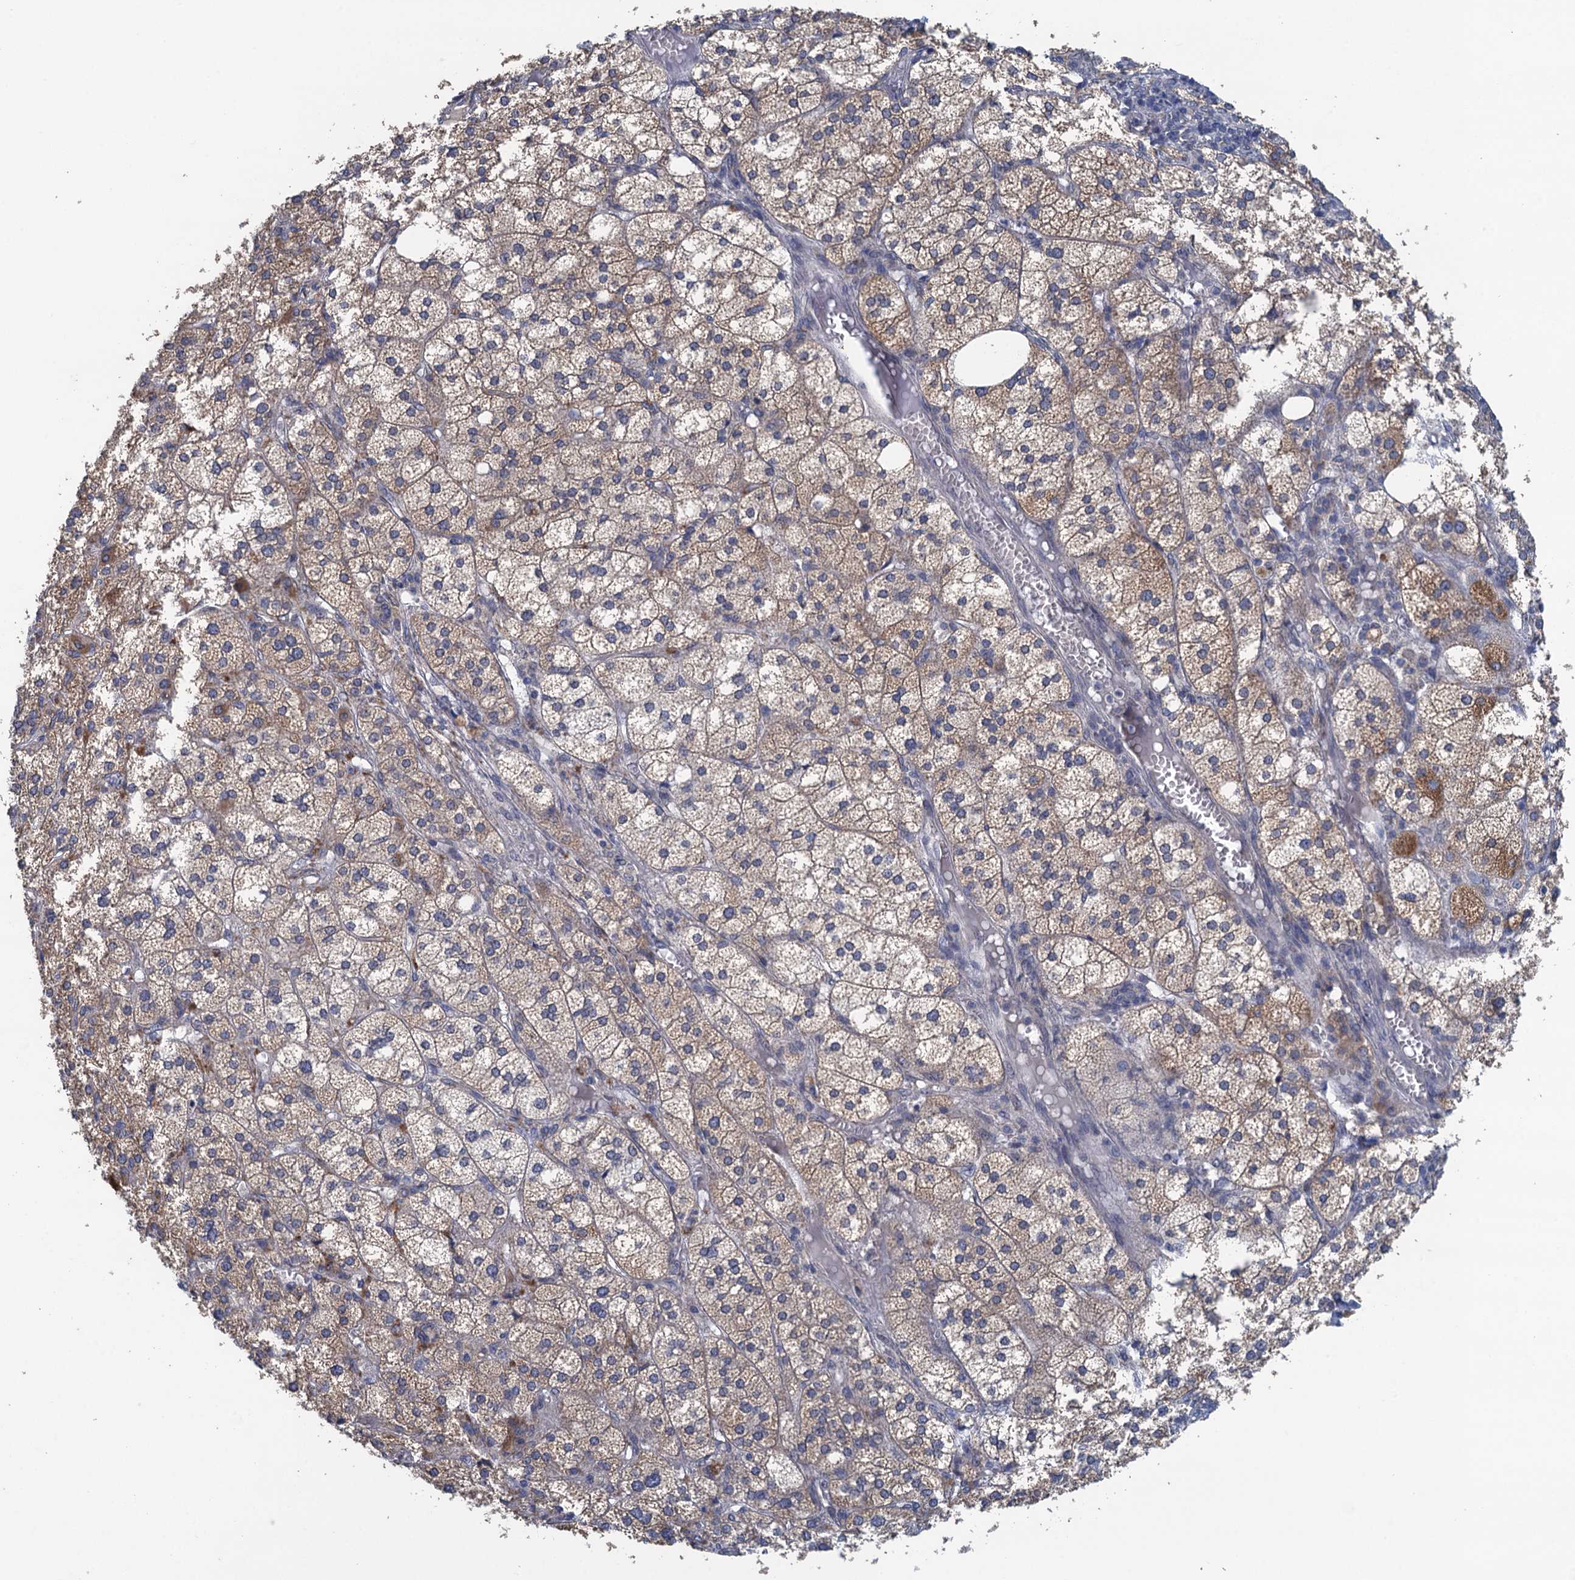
{"staining": {"intensity": "moderate", "quantity": "25%-75%", "location": "cytoplasmic/membranous"}, "tissue": "adrenal gland", "cell_type": "Glandular cells", "image_type": "normal", "snomed": [{"axis": "morphology", "description": "Normal tissue, NOS"}, {"axis": "topography", "description": "Adrenal gland"}], "caption": "Immunohistochemistry micrograph of normal adrenal gland: adrenal gland stained using immunohistochemistry (IHC) reveals medium levels of moderate protein expression localized specifically in the cytoplasmic/membranous of glandular cells, appearing as a cytoplasmic/membranous brown color.", "gene": "CTU2", "patient": {"sex": "female", "age": 61}}